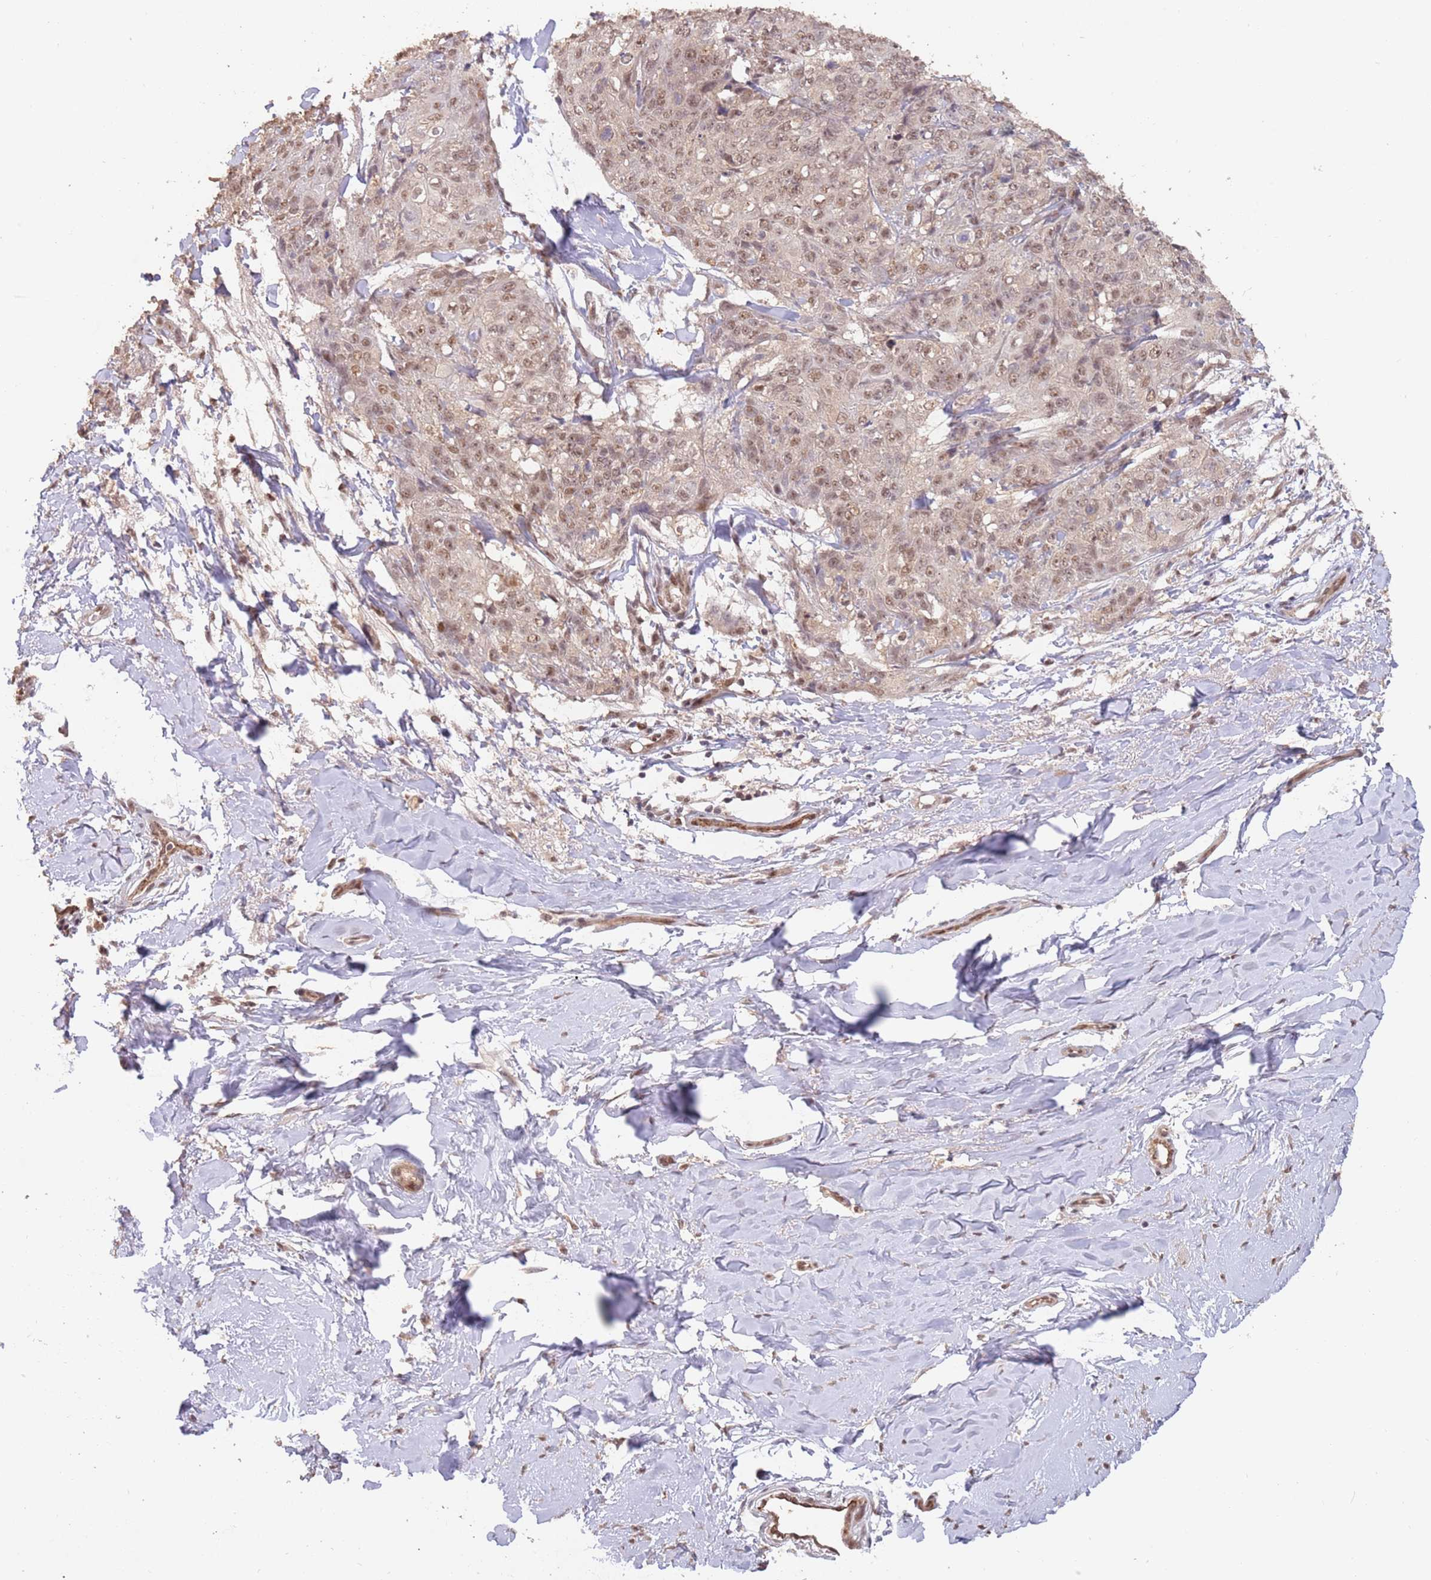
{"staining": {"intensity": "weak", "quantity": ">75%", "location": "nuclear"}, "tissue": "skin cancer", "cell_type": "Tumor cells", "image_type": "cancer", "snomed": [{"axis": "morphology", "description": "Squamous cell carcinoma, NOS"}, {"axis": "topography", "description": "Skin"}, {"axis": "topography", "description": "Vulva"}], "caption": "Brown immunohistochemical staining in human squamous cell carcinoma (skin) displays weak nuclear positivity in about >75% of tumor cells.", "gene": "RFXANK", "patient": {"sex": "female", "age": 85}}